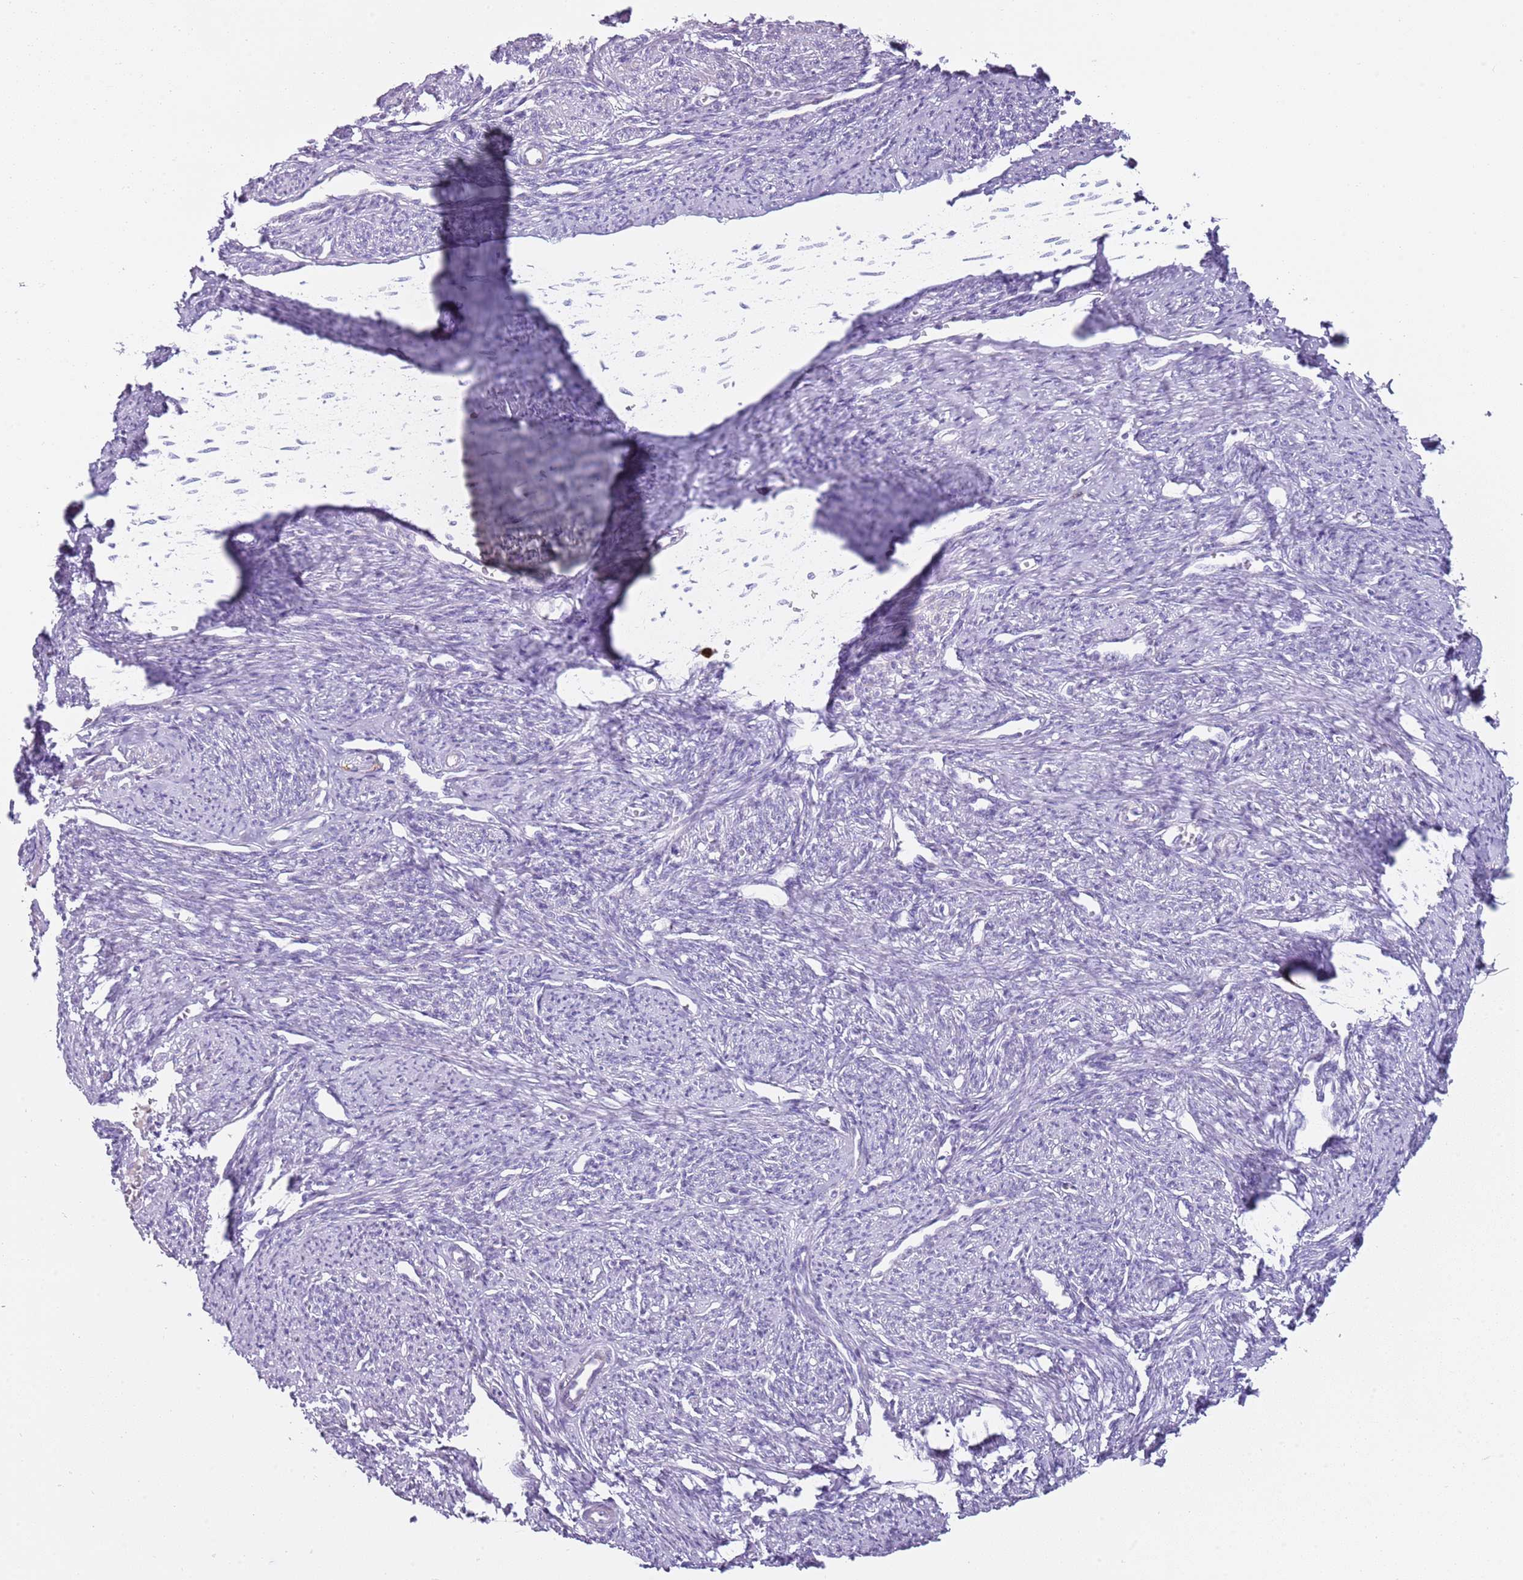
{"staining": {"intensity": "weak", "quantity": "<25%", "location": "cytoplasmic/membranous"}, "tissue": "smooth muscle", "cell_type": "Smooth muscle cells", "image_type": "normal", "snomed": [{"axis": "morphology", "description": "Normal tissue, NOS"}, {"axis": "topography", "description": "Smooth muscle"}, {"axis": "topography", "description": "Uterus"}], "caption": "Immunohistochemical staining of benign human smooth muscle demonstrates no significant staining in smooth muscle cells.", "gene": "CD177", "patient": {"sex": "female", "age": 59}}